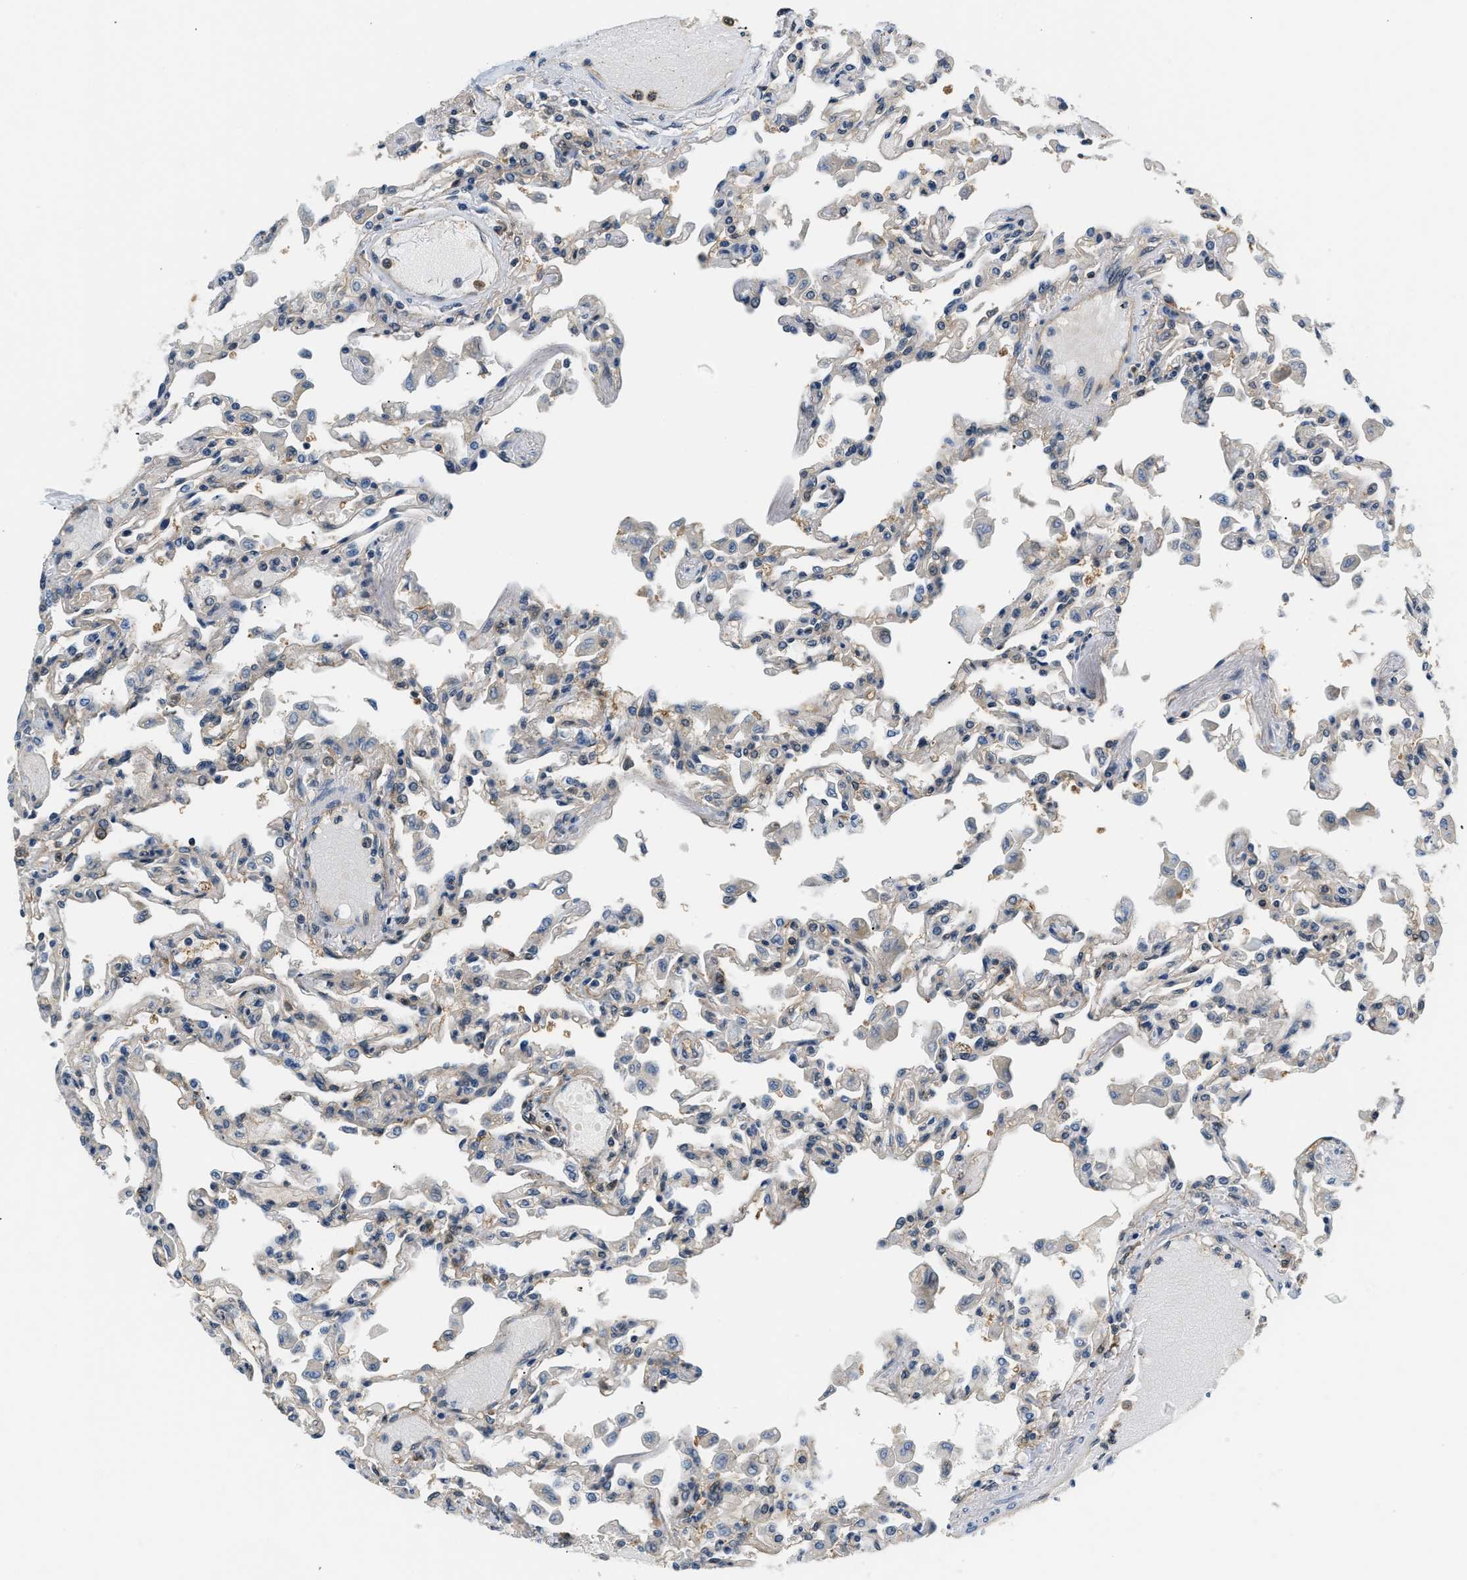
{"staining": {"intensity": "weak", "quantity": "25%-75%", "location": "cytoplasmic/membranous"}, "tissue": "lung", "cell_type": "Alveolar cells", "image_type": "normal", "snomed": [{"axis": "morphology", "description": "Normal tissue, NOS"}, {"axis": "topography", "description": "Bronchus"}, {"axis": "topography", "description": "Lung"}], "caption": "High-power microscopy captured an IHC micrograph of unremarkable lung, revealing weak cytoplasmic/membranous positivity in about 25%-75% of alveolar cells.", "gene": "EIF4EBP2", "patient": {"sex": "female", "age": 49}}